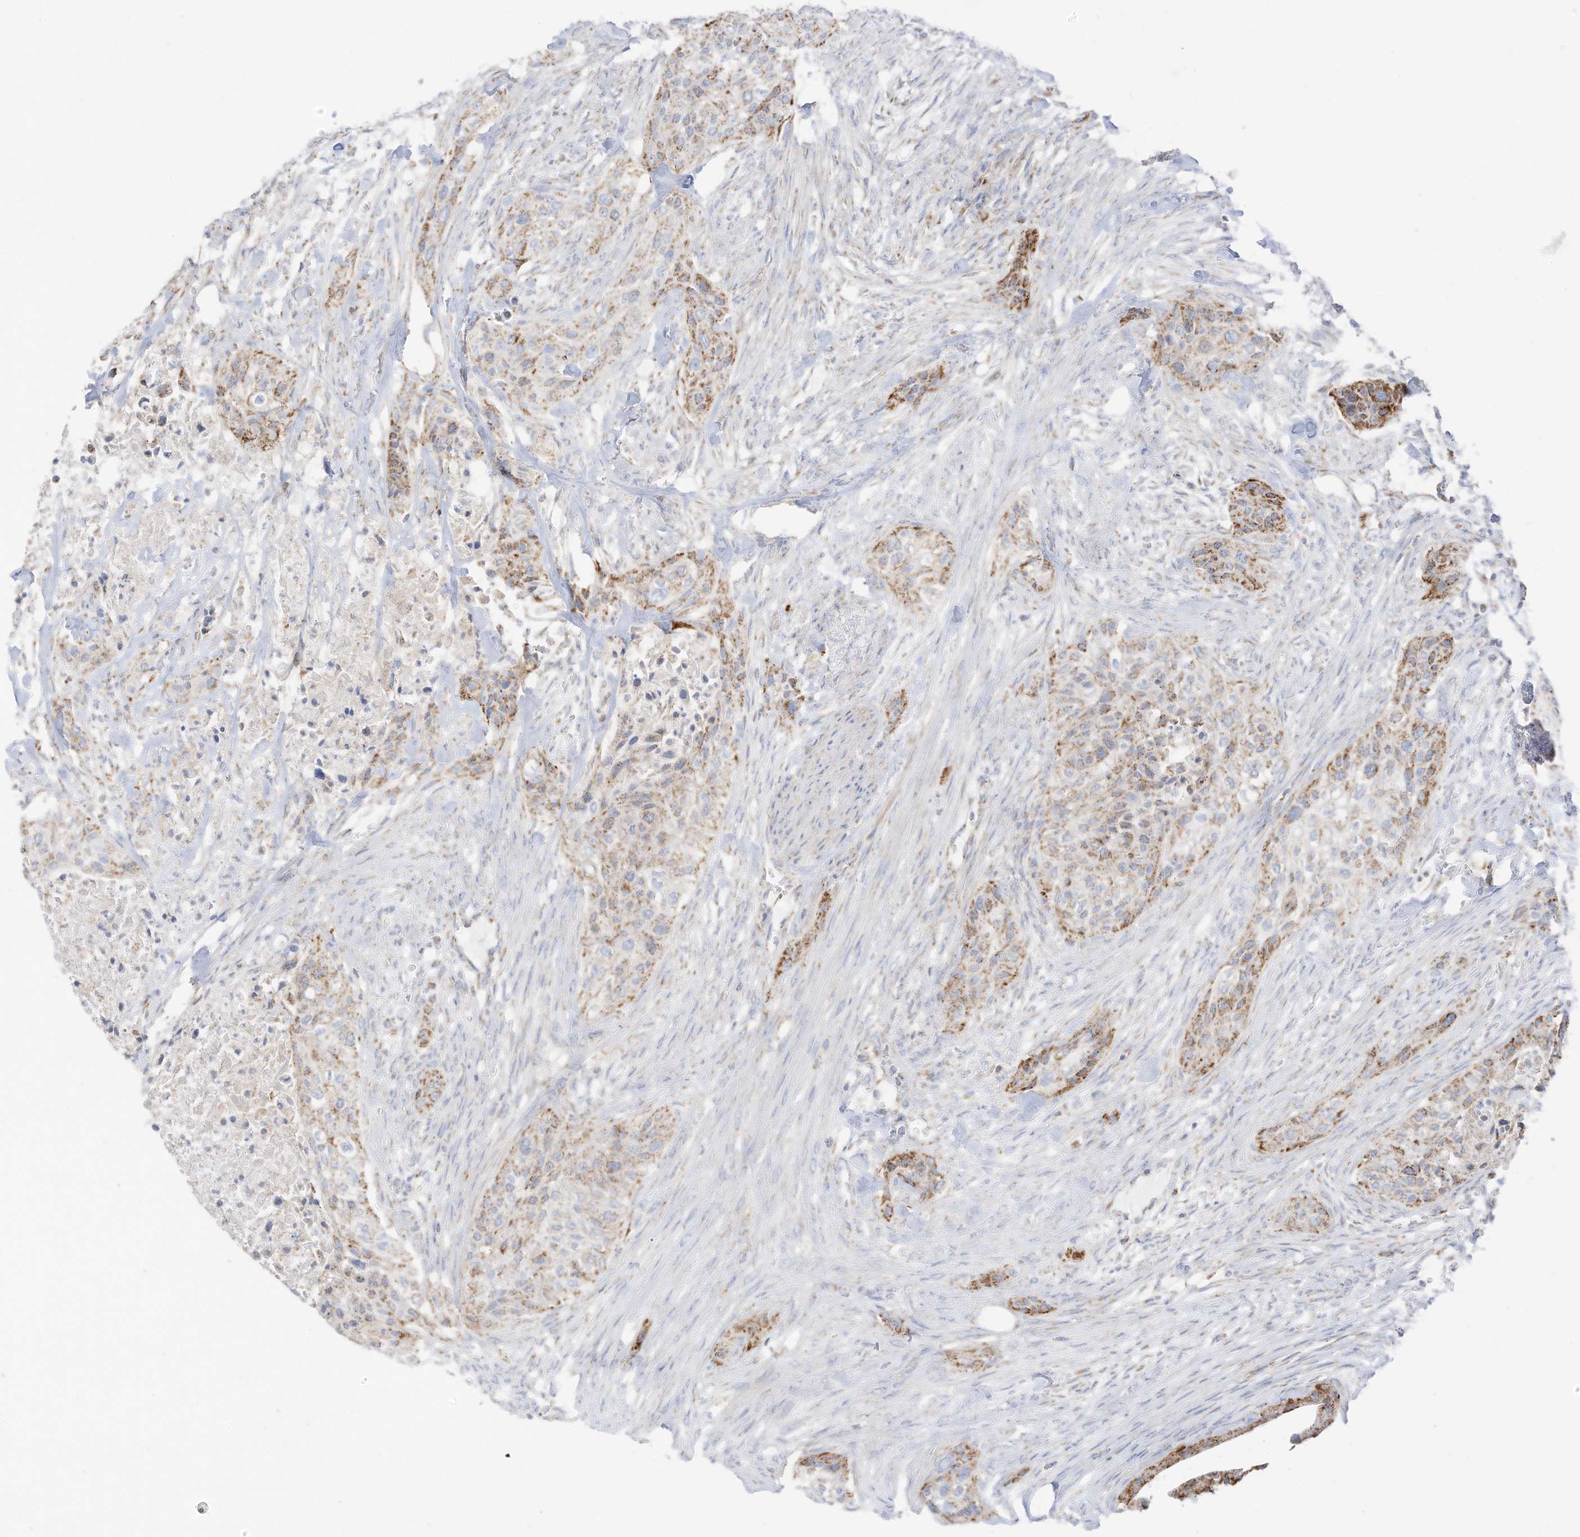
{"staining": {"intensity": "moderate", "quantity": "25%-75%", "location": "cytoplasmic/membranous"}, "tissue": "urothelial cancer", "cell_type": "Tumor cells", "image_type": "cancer", "snomed": [{"axis": "morphology", "description": "Urothelial carcinoma, High grade"}, {"axis": "topography", "description": "Urinary bladder"}], "caption": "Brown immunohistochemical staining in human high-grade urothelial carcinoma displays moderate cytoplasmic/membranous expression in about 25%-75% of tumor cells.", "gene": "ETHE1", "patient": {"sex": "male", "age": 35}}